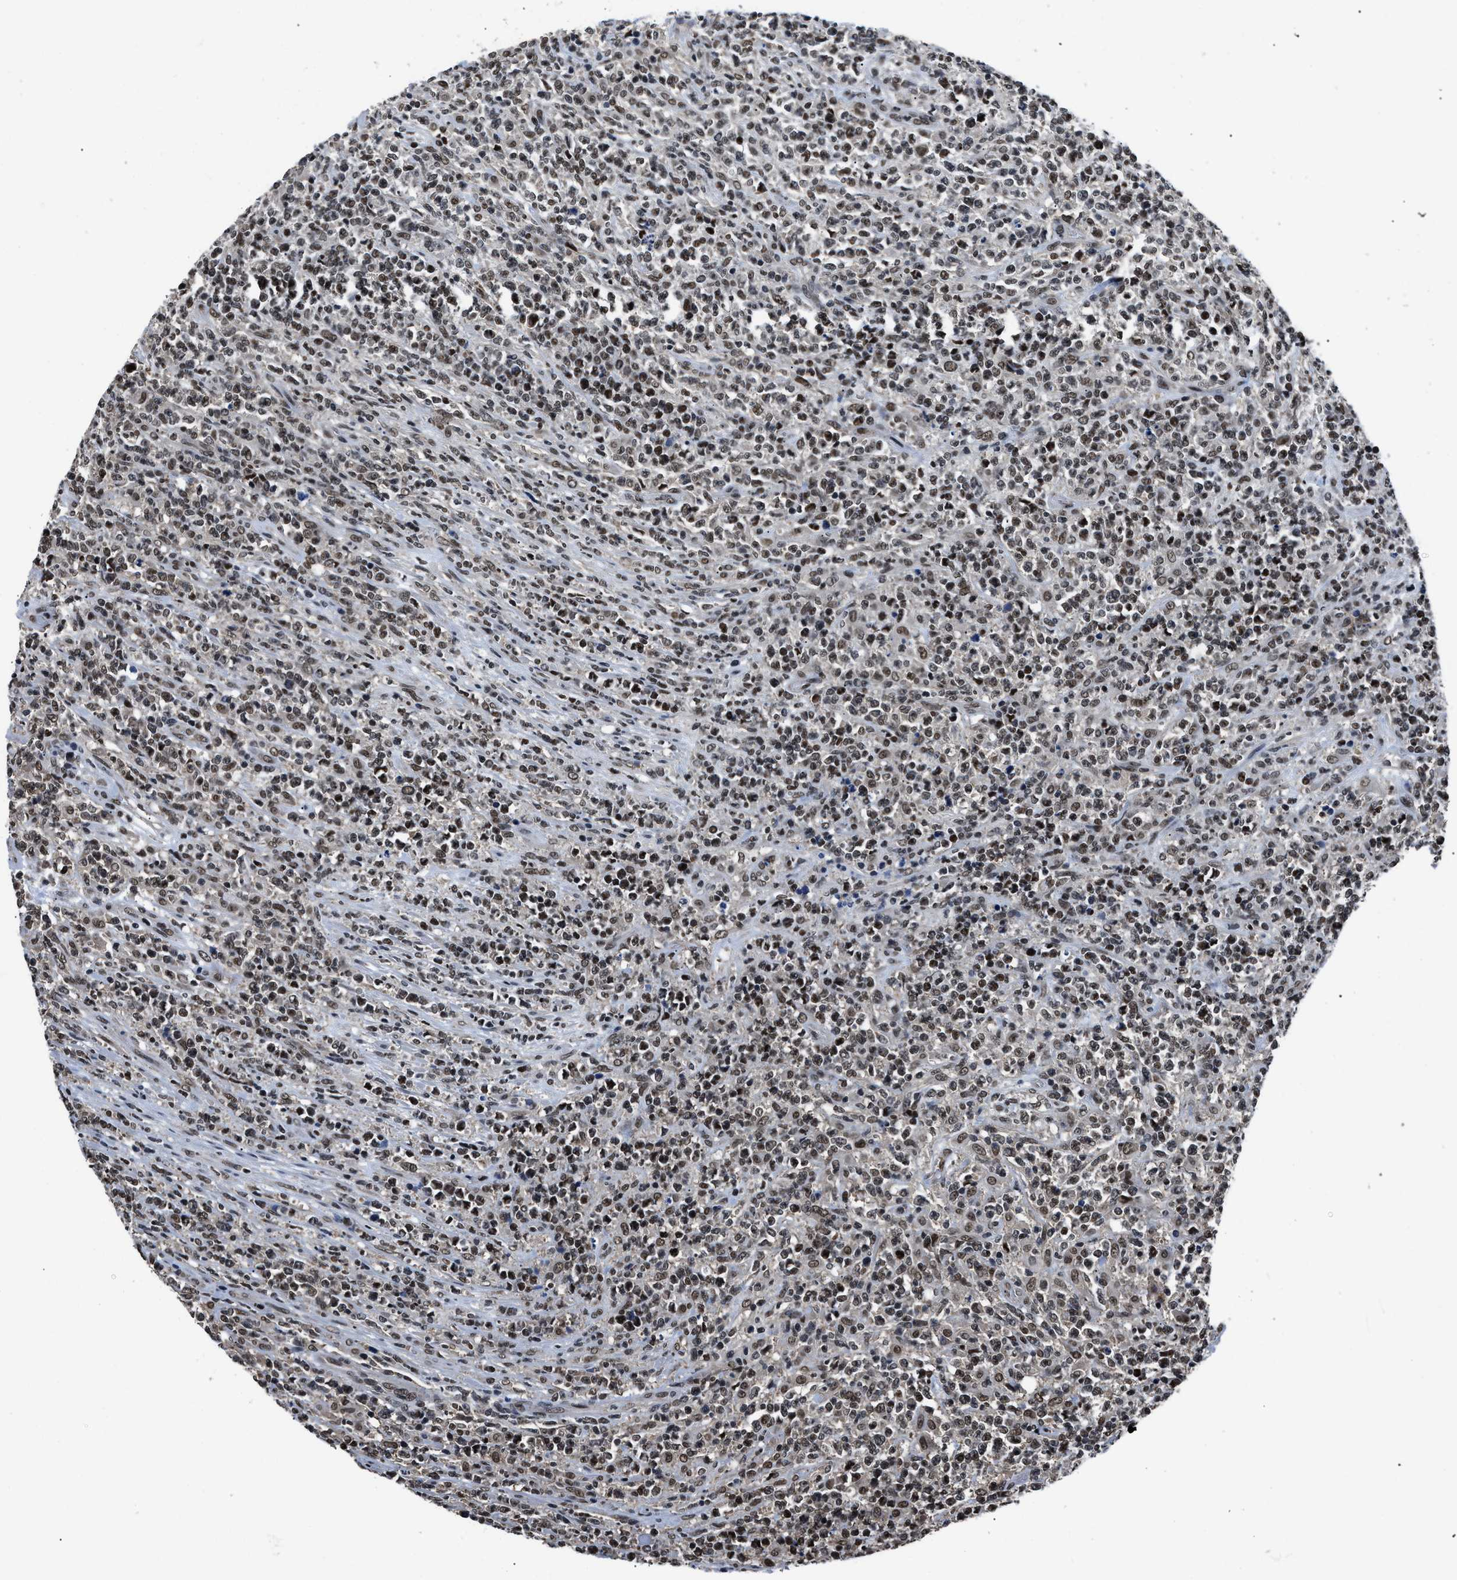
{"staining": {"intensity": "moderate", "quantity": ">75%", "location": "nuclear"}, "tissue": "lymphoma", "cell_type": "Tumor cells", "image_type": "cancer", "snomed": [{"axis": "morphology", "description": "Malignant lymphoma, non-Hodgkin's type, High grade"}, {"axis": "topography", "description": "Soft tissue"}], "caption": "Immunohistochemistry image of neoplastic tissue: lymphoma stained using immunohistochemistry (IHC) displays medium levels of moderate protein expression localized specifically in the nuclear of tumor cells, appearing as a nuclear brown color.", "gene": "HNRNPH2", "patient": {"sex": "male", "age": 18}}